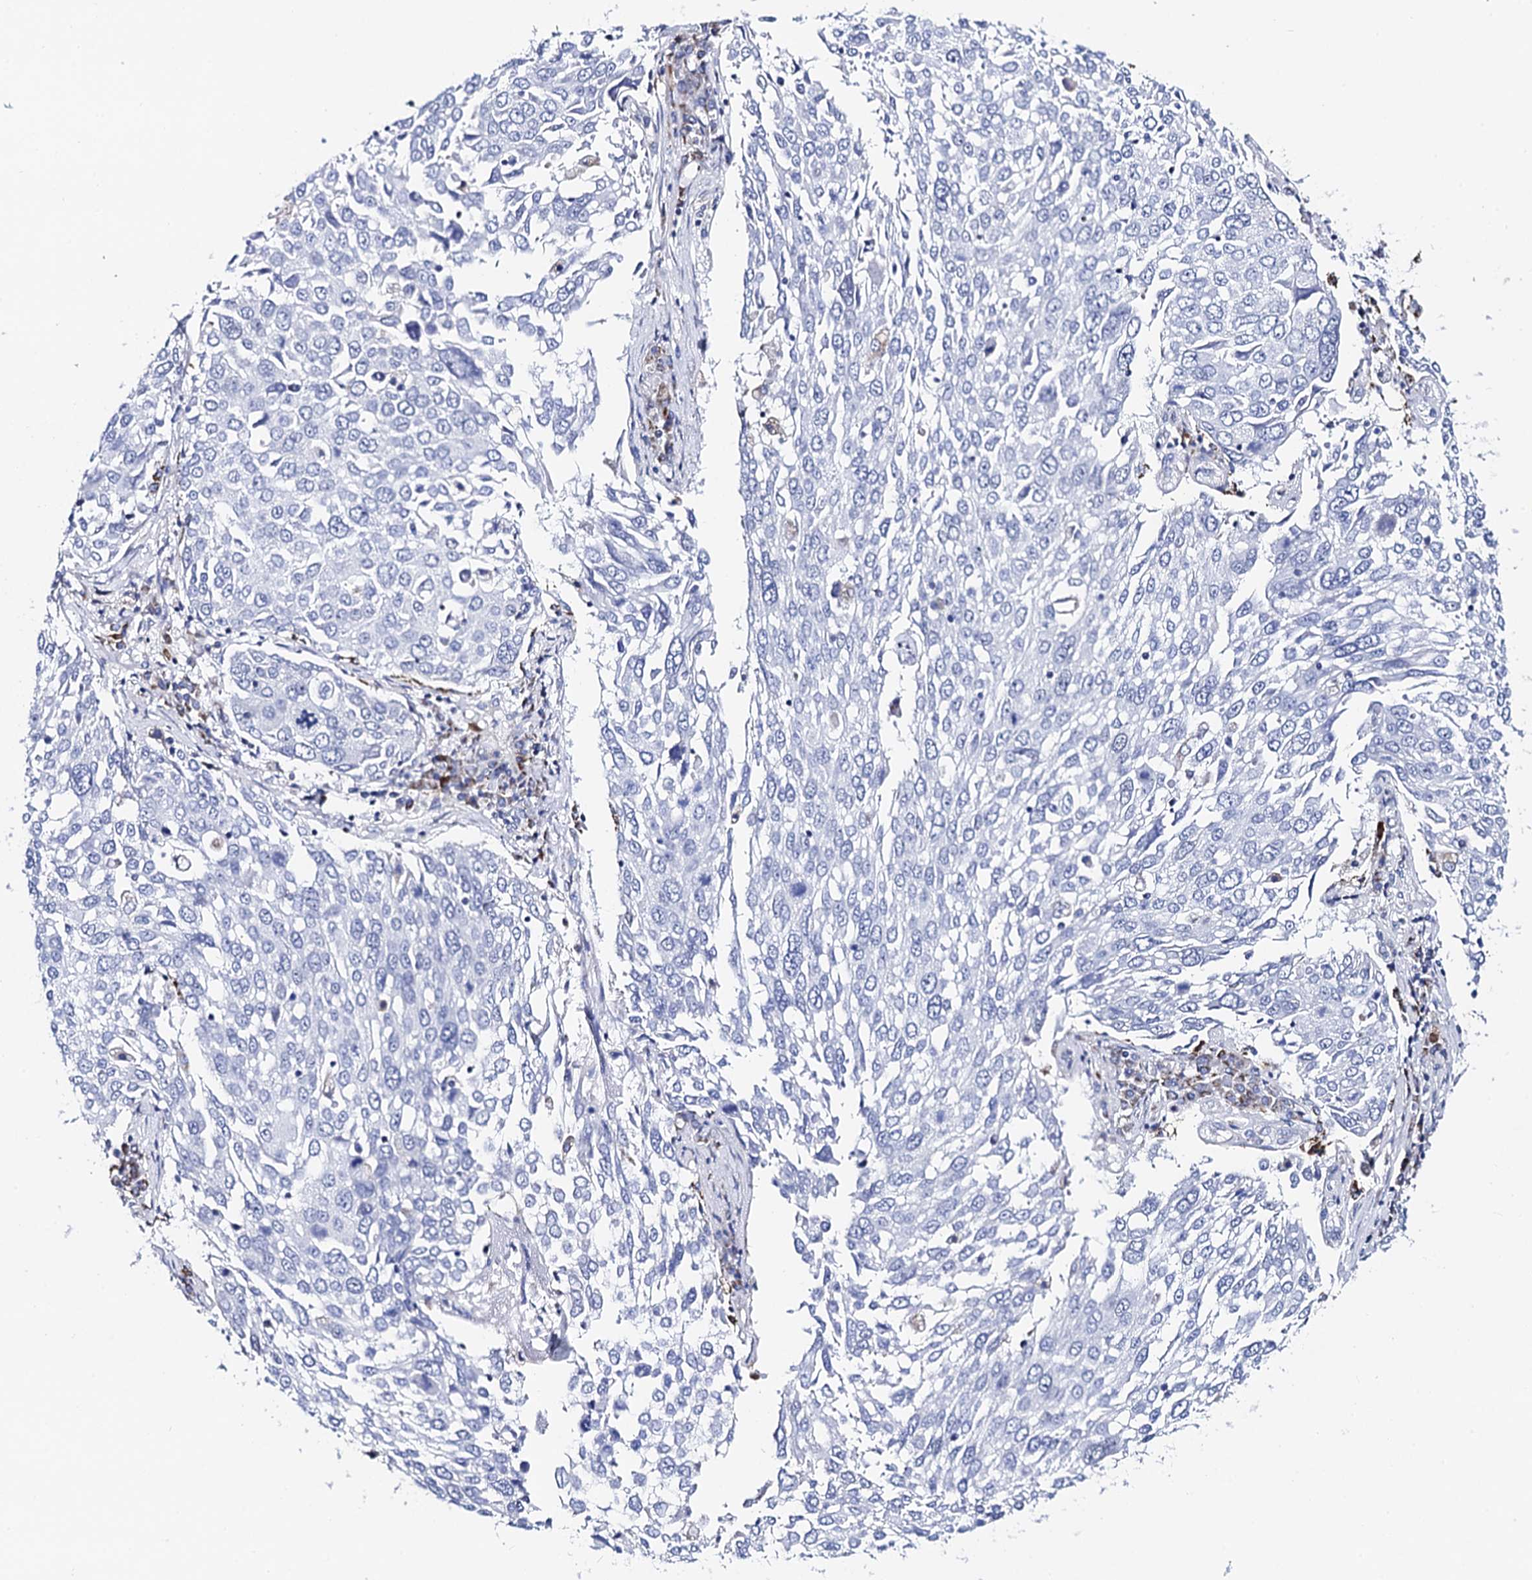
{"staining": {"intensity": "negative", "quantity": "none", "location": "none"}, "tissue": "lung cancer", "cell_type": "Tumor cells", "image_type": "cancer", "snomed": [{"axis": "morphology", "description": "Squamous cell carcinoma, NOS"}, {"axis": "topography", "description": "Lung"}], "caption": "The image shows no staining of tumor cells in squamous cell carcinoma (lung).", "gene": "ACADSB", "patient": {"sex": "male", "age": 65}}